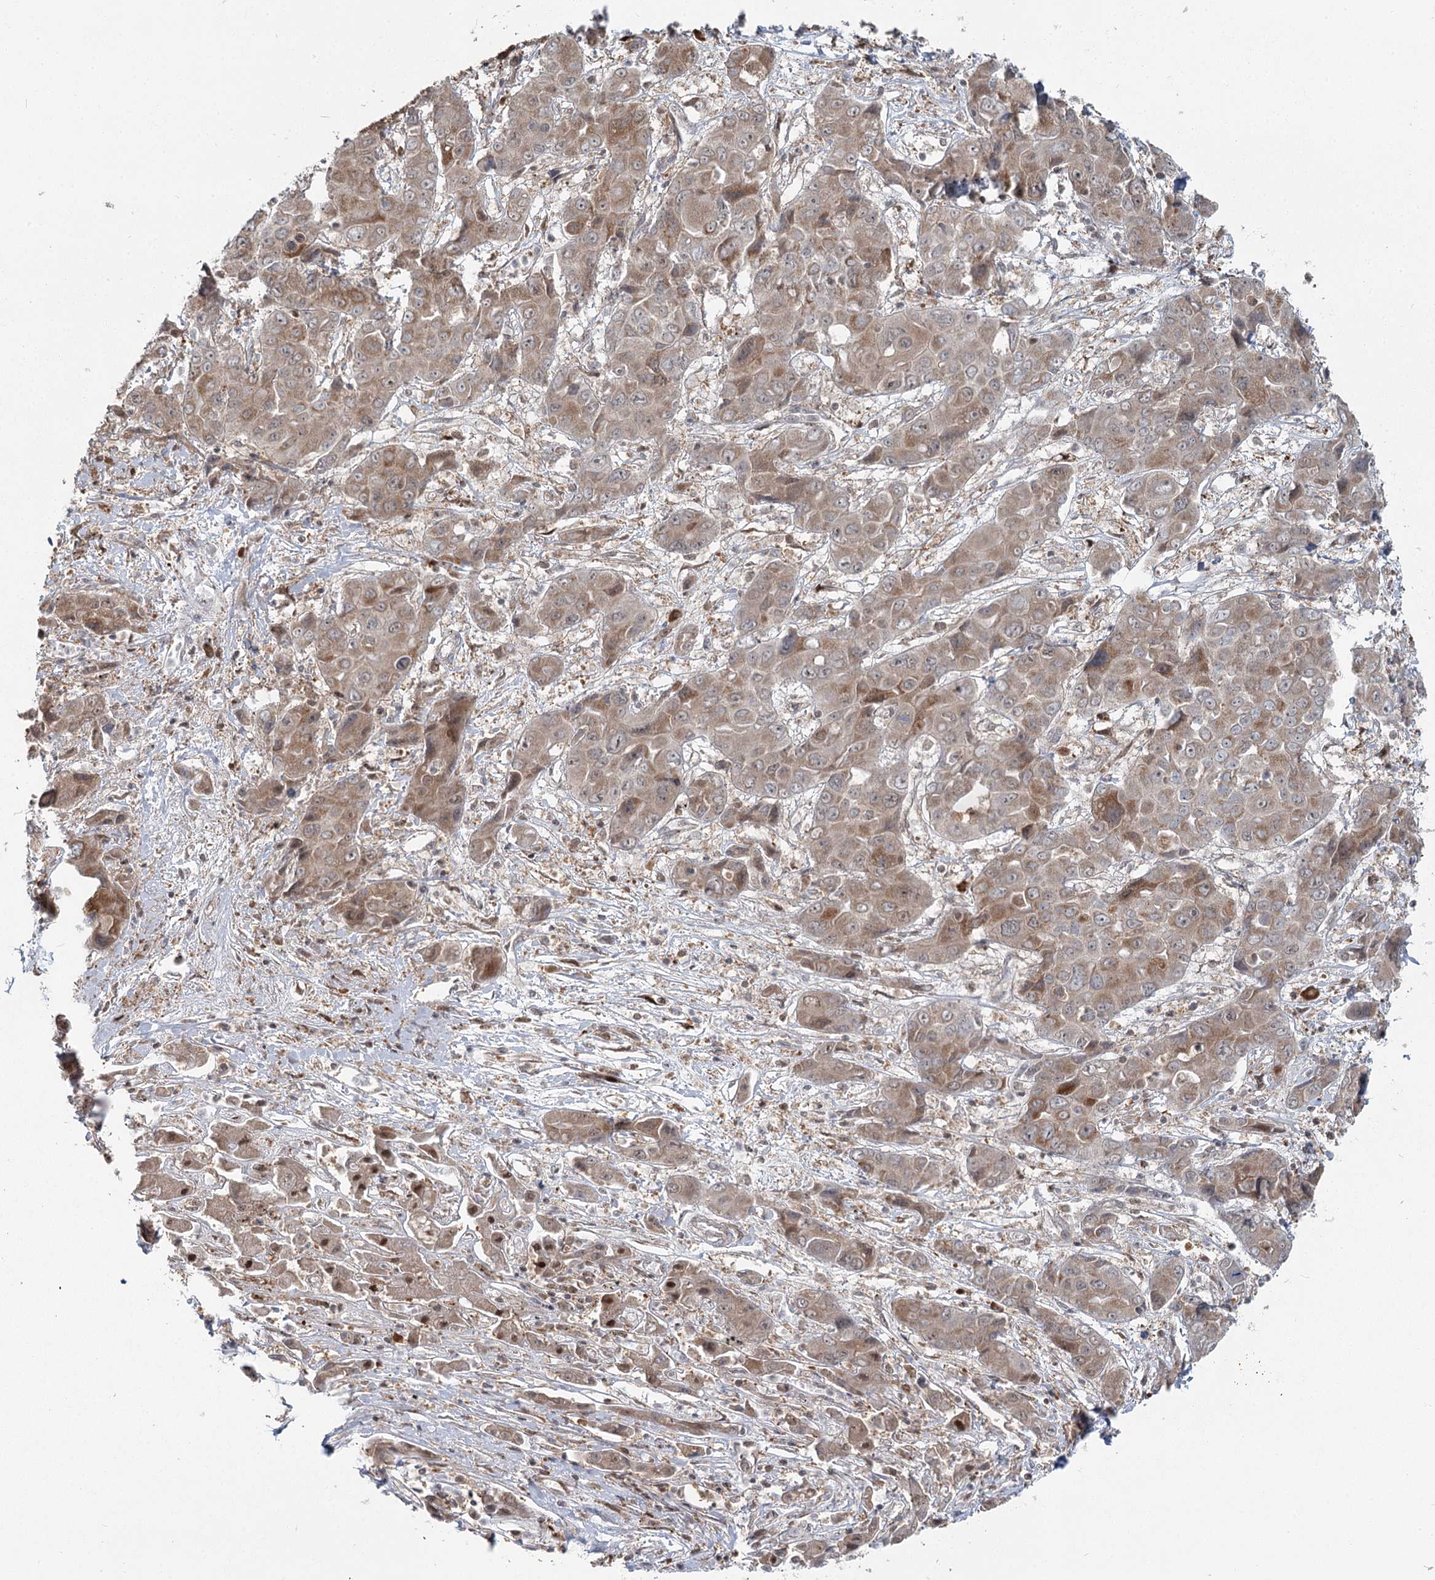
{"staining": {"intensity": "moderate", "quantity": ">75%", "location": "cytoplasmic/membranous"}, "tissue": "liver cancer", "cell_type": "Tumor cells", "image_type": "cancer", "snomed": [{"axis": "morphology", "description": "Cholangiocarcinoma"}, {"axis": "topography", "description": "Liver"}], "caption": "About >75% of tumor cells in human liver cancer show moderate cytoplasmic/membranous protein positivity as visualized by brown immunohistochemical staining.", "gene": "THNSL1", "patient": {"sex": "male", "age": 67}}